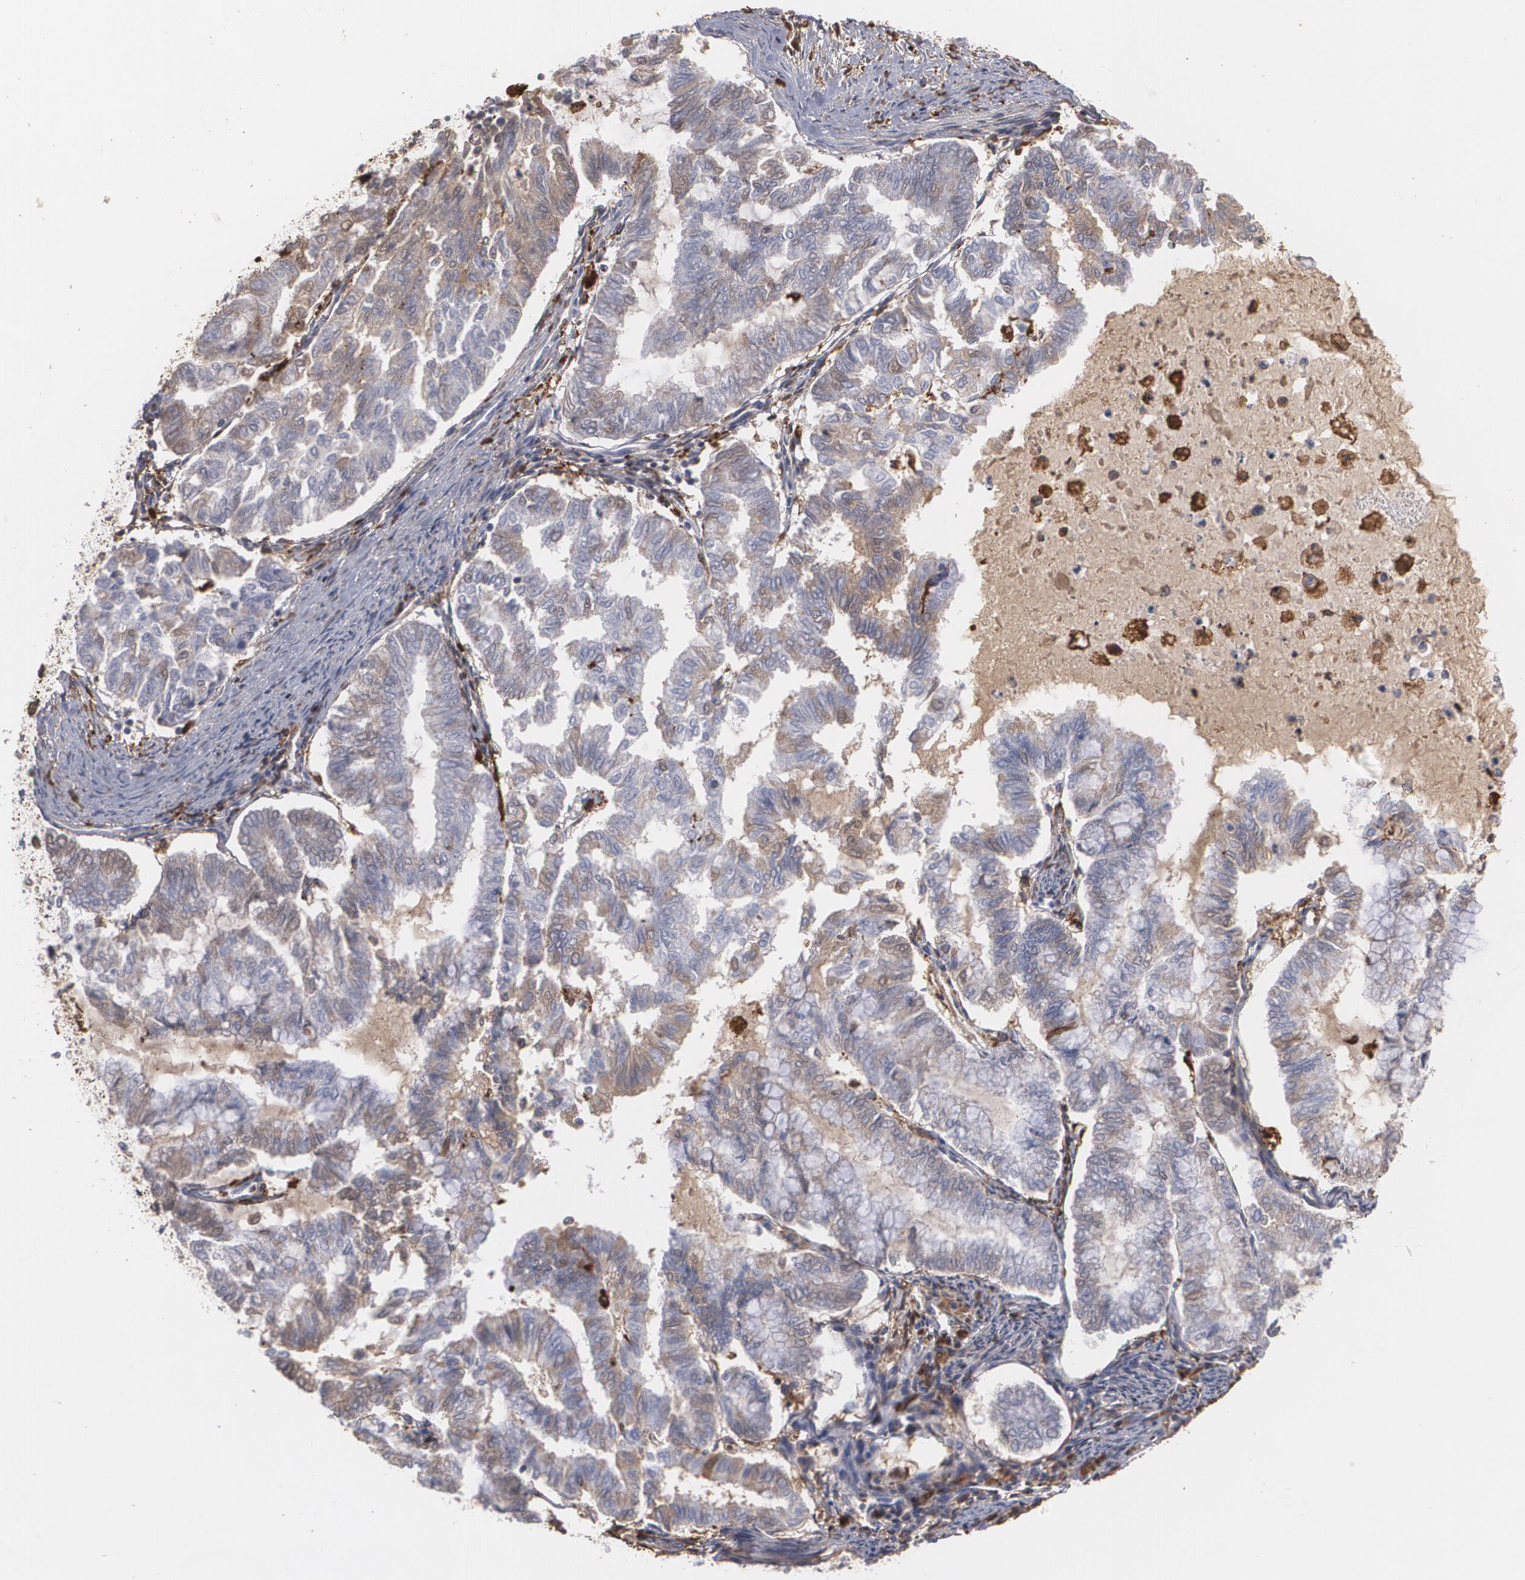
{"staining": {"intensity": "weak", "quantity": "<25%", "location": "cytoplasmic/membranous"}, "tissue": "endometrial cancer", "cell_type": "Tumor cells", "image_type": "cancer", "snomed": [{"axis": "morphology", "description": "Adenocarcinoma, NOS"}, {"axis": "topography", "description": "Endometrium"}], "caption": "IHC of adenocarcinoma (endometrial) reveals no staining in tumor cells.", "gene": "ODC1", "patient": {"sex": "female", "age": 79}}